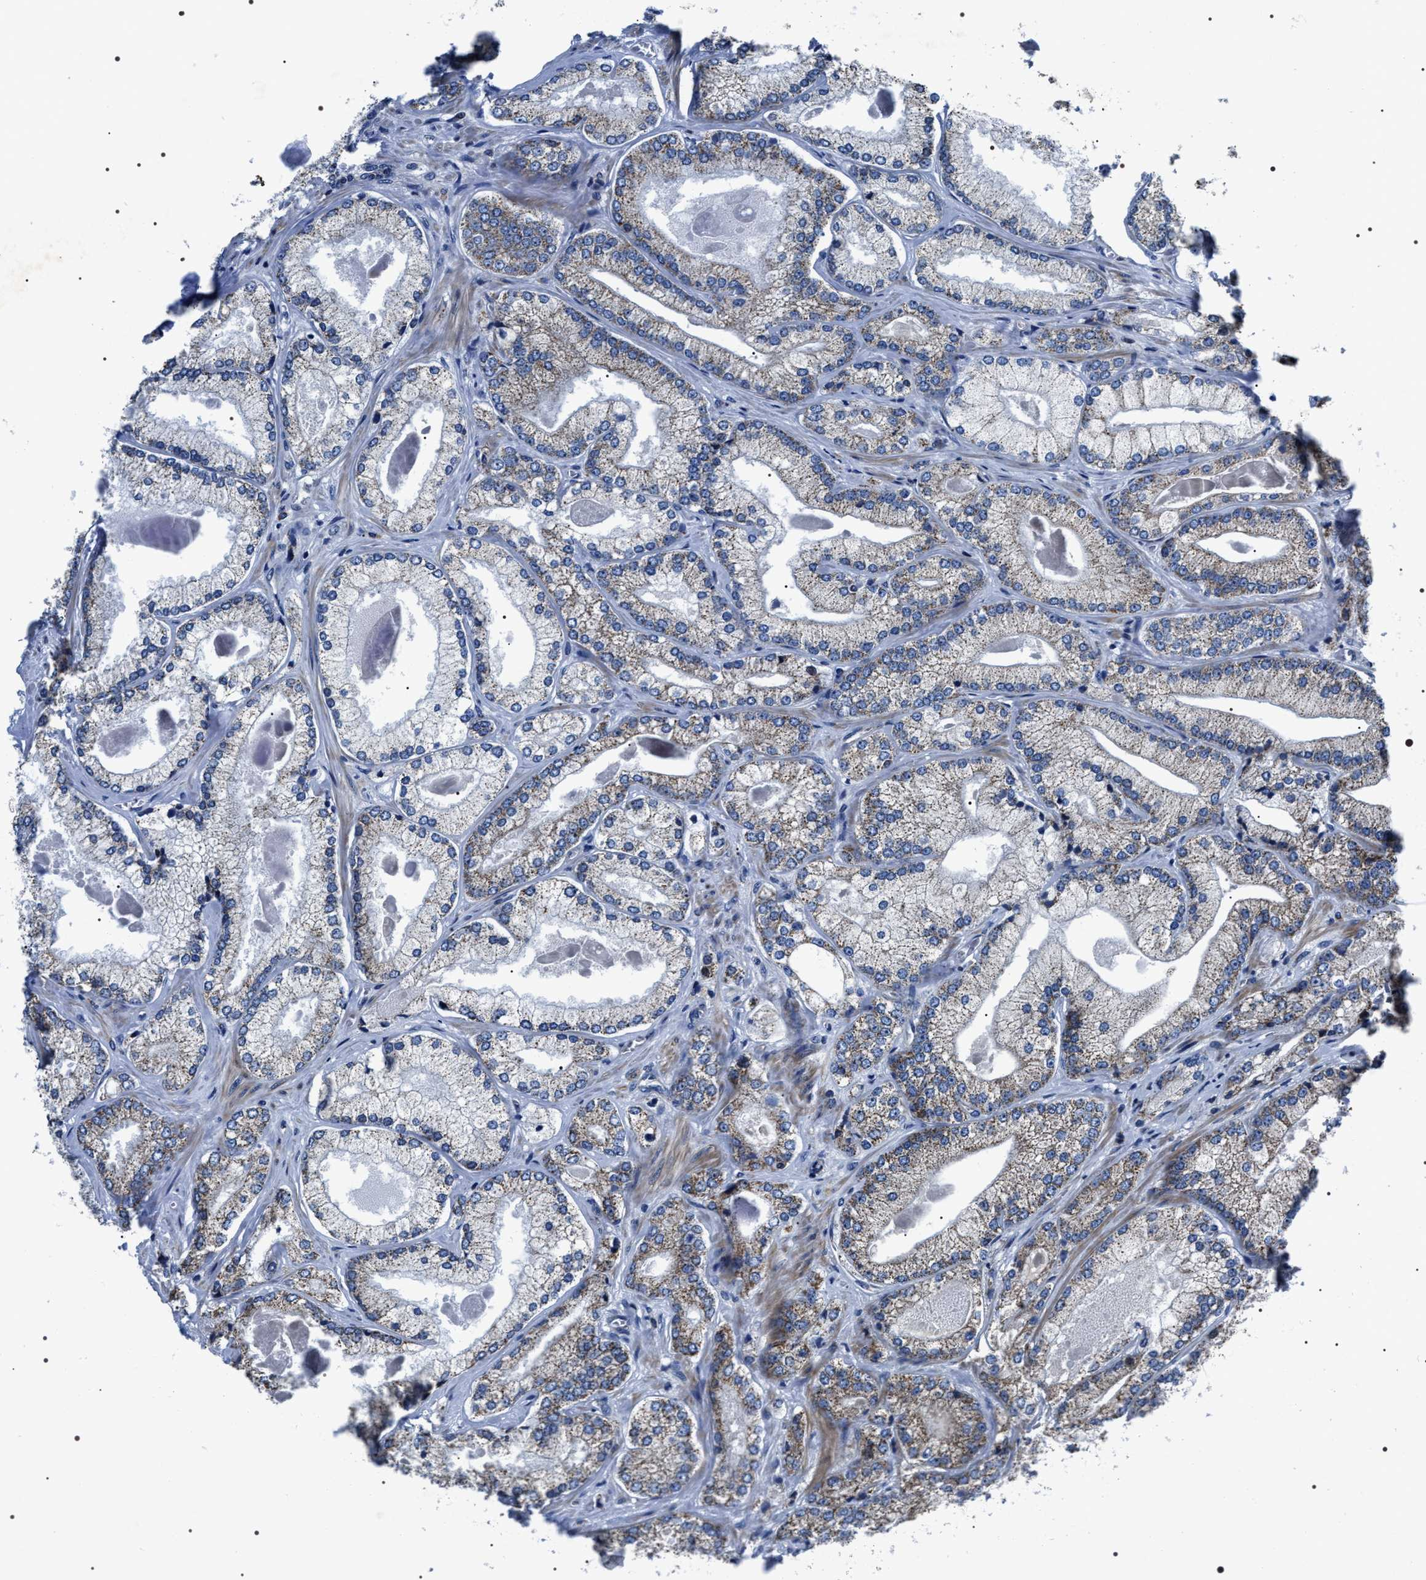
{"staining": {"intensity": "moderate", "quantity": "25%-75%", "location": "cytoplasmic/membranous"}, "tissue": "prostate cancer", "cell_type": "Tumor cells", "image_type": "cancer", "snomed": [{"axis": "morphology", "description": "Adenocarcinoma, Low grade"}, {"axis": "topography", "description": "Prostate"}], "caption": "Immunohistochemistry image of neoplastic tissue: human prostate cancer stained using immunohistochemistry (IHC) exhibits medium levels of moderate protein expression localized specifically in the cytoplasmic/membranous of tumor cells, appearing as a cytoplasmic/membranous brown color.", "gene": "NTMT1", "patient": {"sex": "male", "age": 65}}